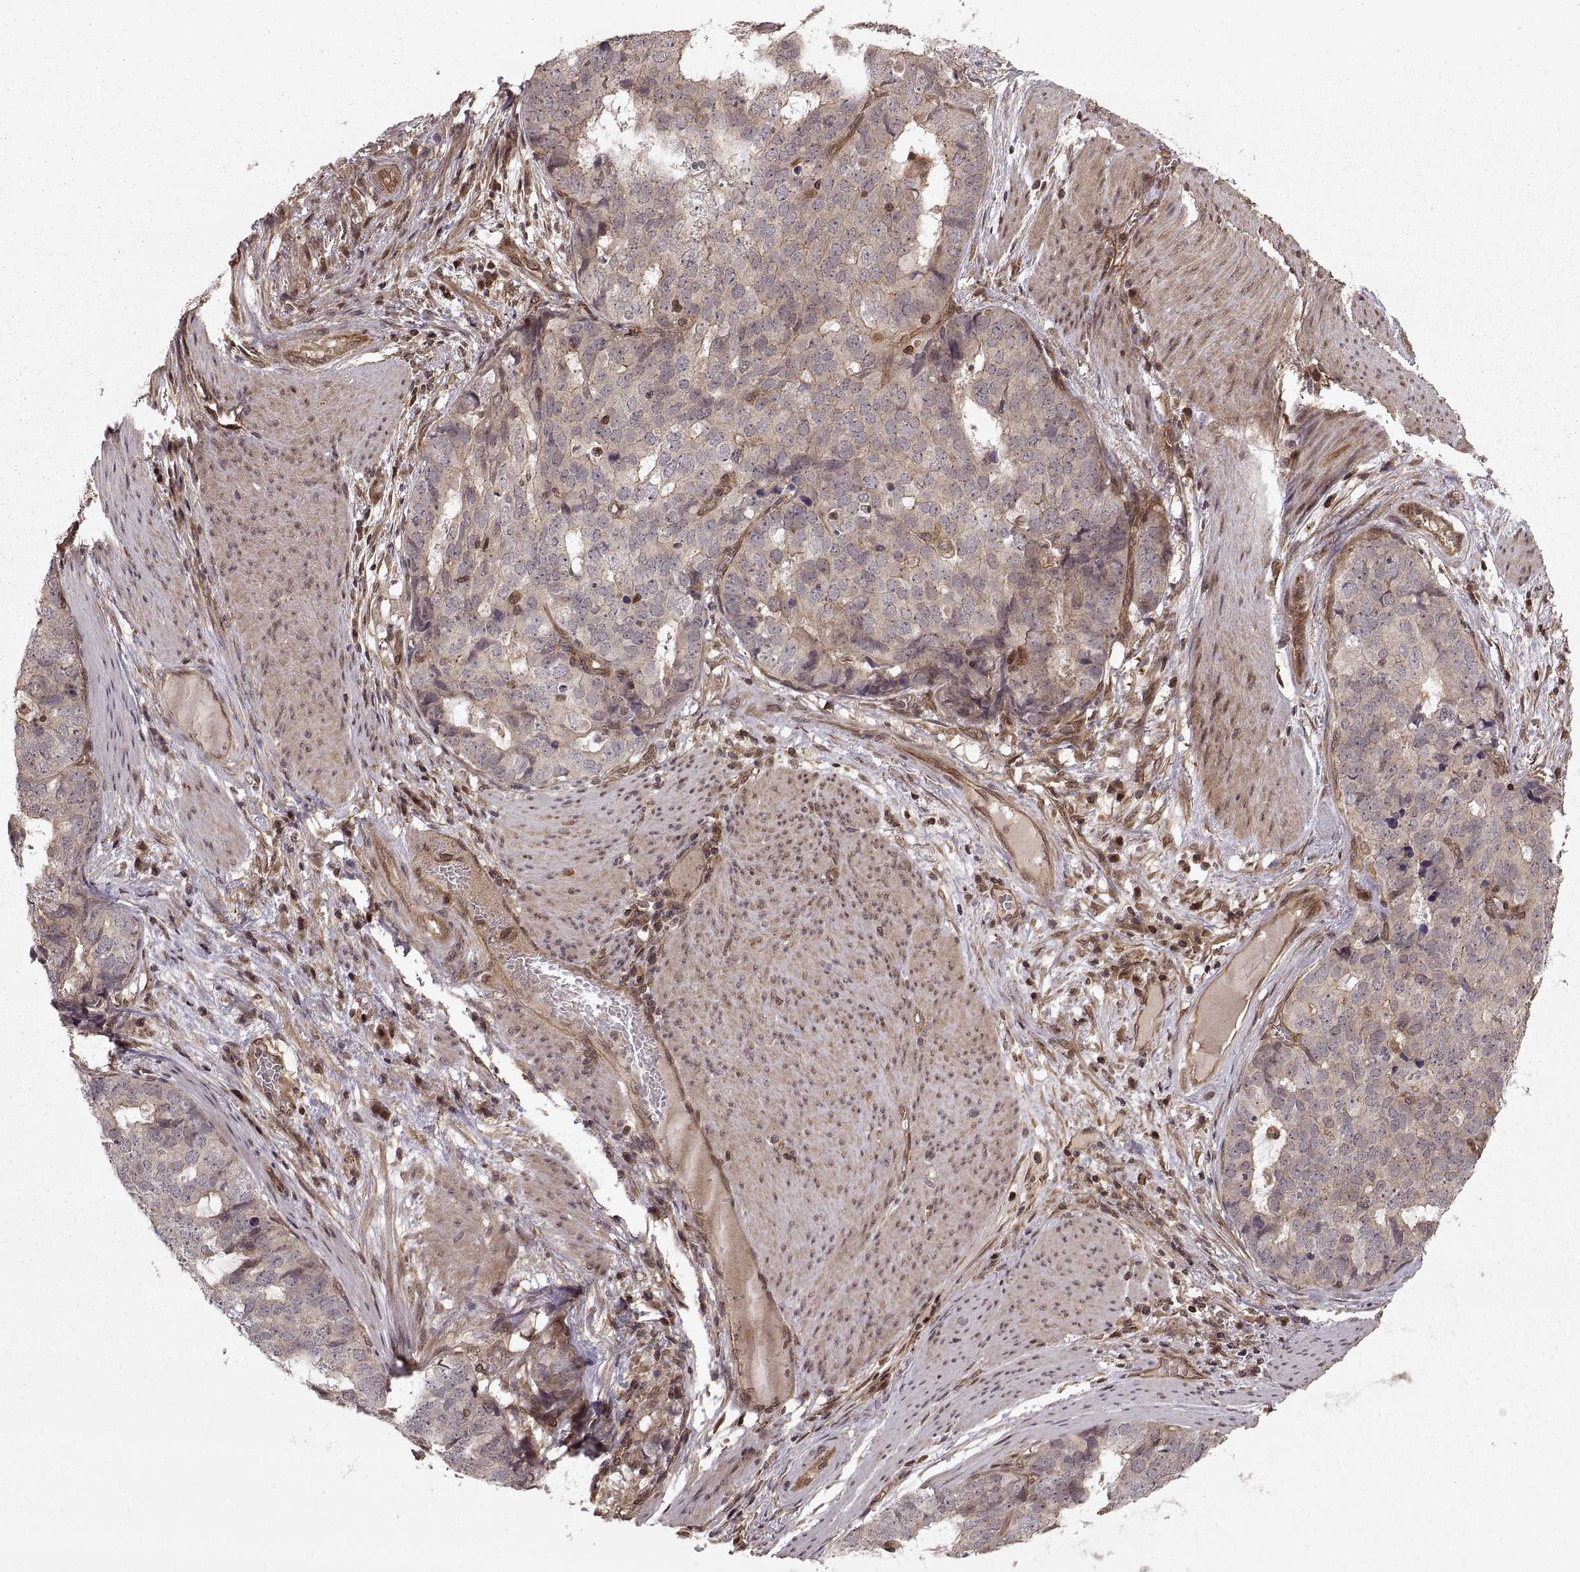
{"staining": {"intensity": "moderate", "quantity": "<25%", "location": "cytoplasmic/membranous"}, "tissue": "stomach cancer", "cell_type": "Tumor cells", "image_type": "cancer", "snomed": [{"axis": "morphology", "description": "Adenocarcinoma, NOS"}, {"axis": "topography", "description": "Stomach"}], "caption": "A high-resolution photomicrograph shows immunohistochemistry staining of stomach cancer (adenocarcinoma), which demonstrates moderate cytoplasmic/membranous staining in about <25% of tumor cells. (DAB = brown stain, brightfield microscopy at high magnification).", "gene": "DEDD", "patient": {"sex": "male", "age": 69}}